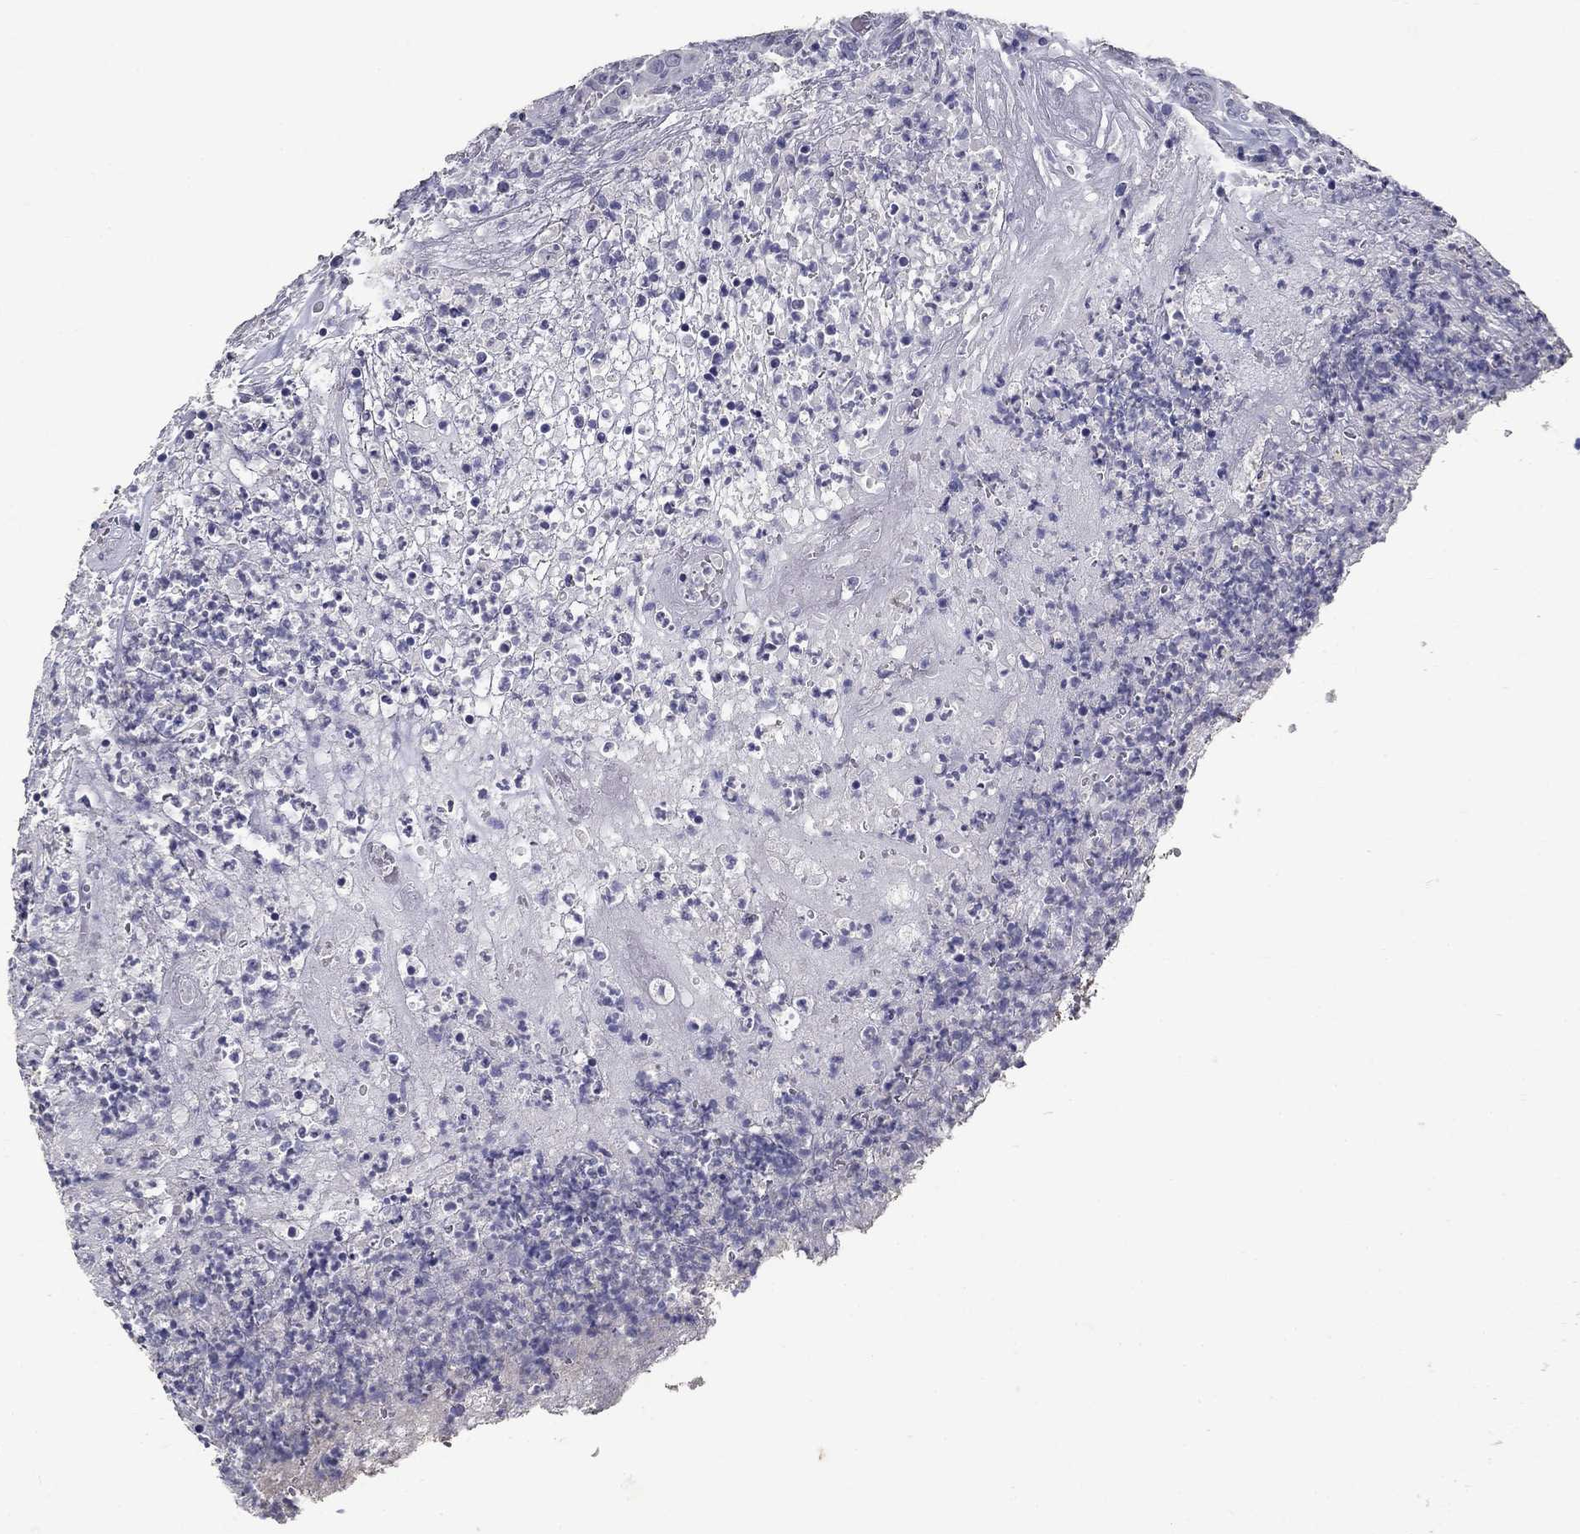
{"staining": {"intensity": "negative", "quantity": "none", "location": "none"}, "tissue": "colorectal cancer", "cell_type": "Tumor cells", "image_type": "cancer", "snomed": [{"axis": "morphology", "description": "Adenocarcinoma, NOS"}, {"axis": "topography", "description": "Colon"}], "caption": "The histopathology image exhibits no significant positivity in tumor cells of colorectal adenocarcinoma. Brightfield microscopy of immunohistochemistry stained with DAB (3,3'-diaminobenzidine) (brown) and hematoxylin (blue), captured at high magnification.", "gene": "POMC", "patient": {"sex": "female", "age": 75}}